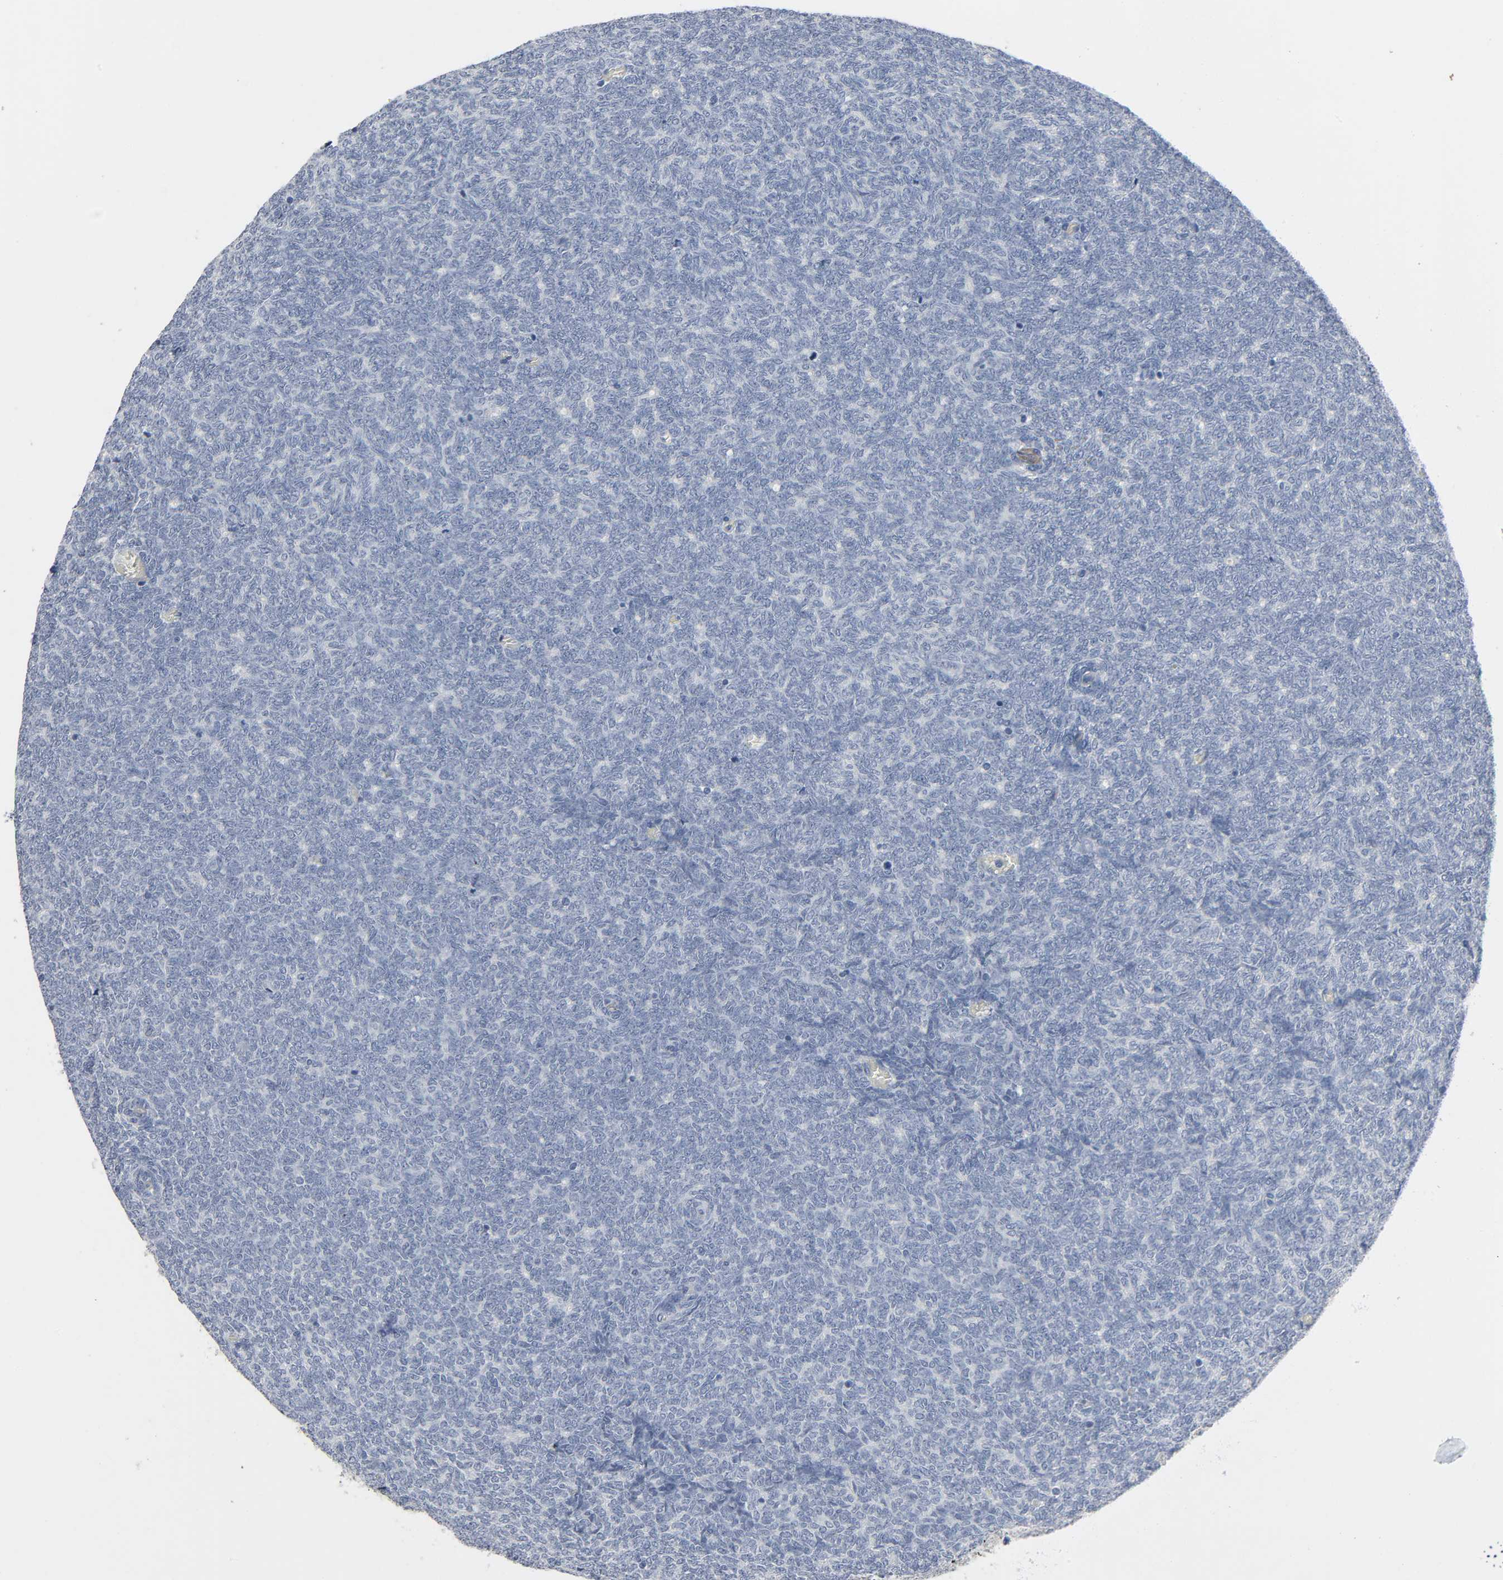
{"staining": {"intensity": "negative", "quantity": "none", "location": "none"}, "tissue": "renal cancer", "cell_type": "Tumor cells", "image_type": "cancer", "snomed": [{"axis": "morphology", "description": "Neoplasm, malignant, NOS"}, {"axis": "topography", "description": "Kidney"}], "caption": "Renal cancer (malignant neoplasm) was stained to show a protein in brown. There is no significant expression in tumor cells.", "gene": "FBLN5", "patient": {"sex": "male", "age": 28}}